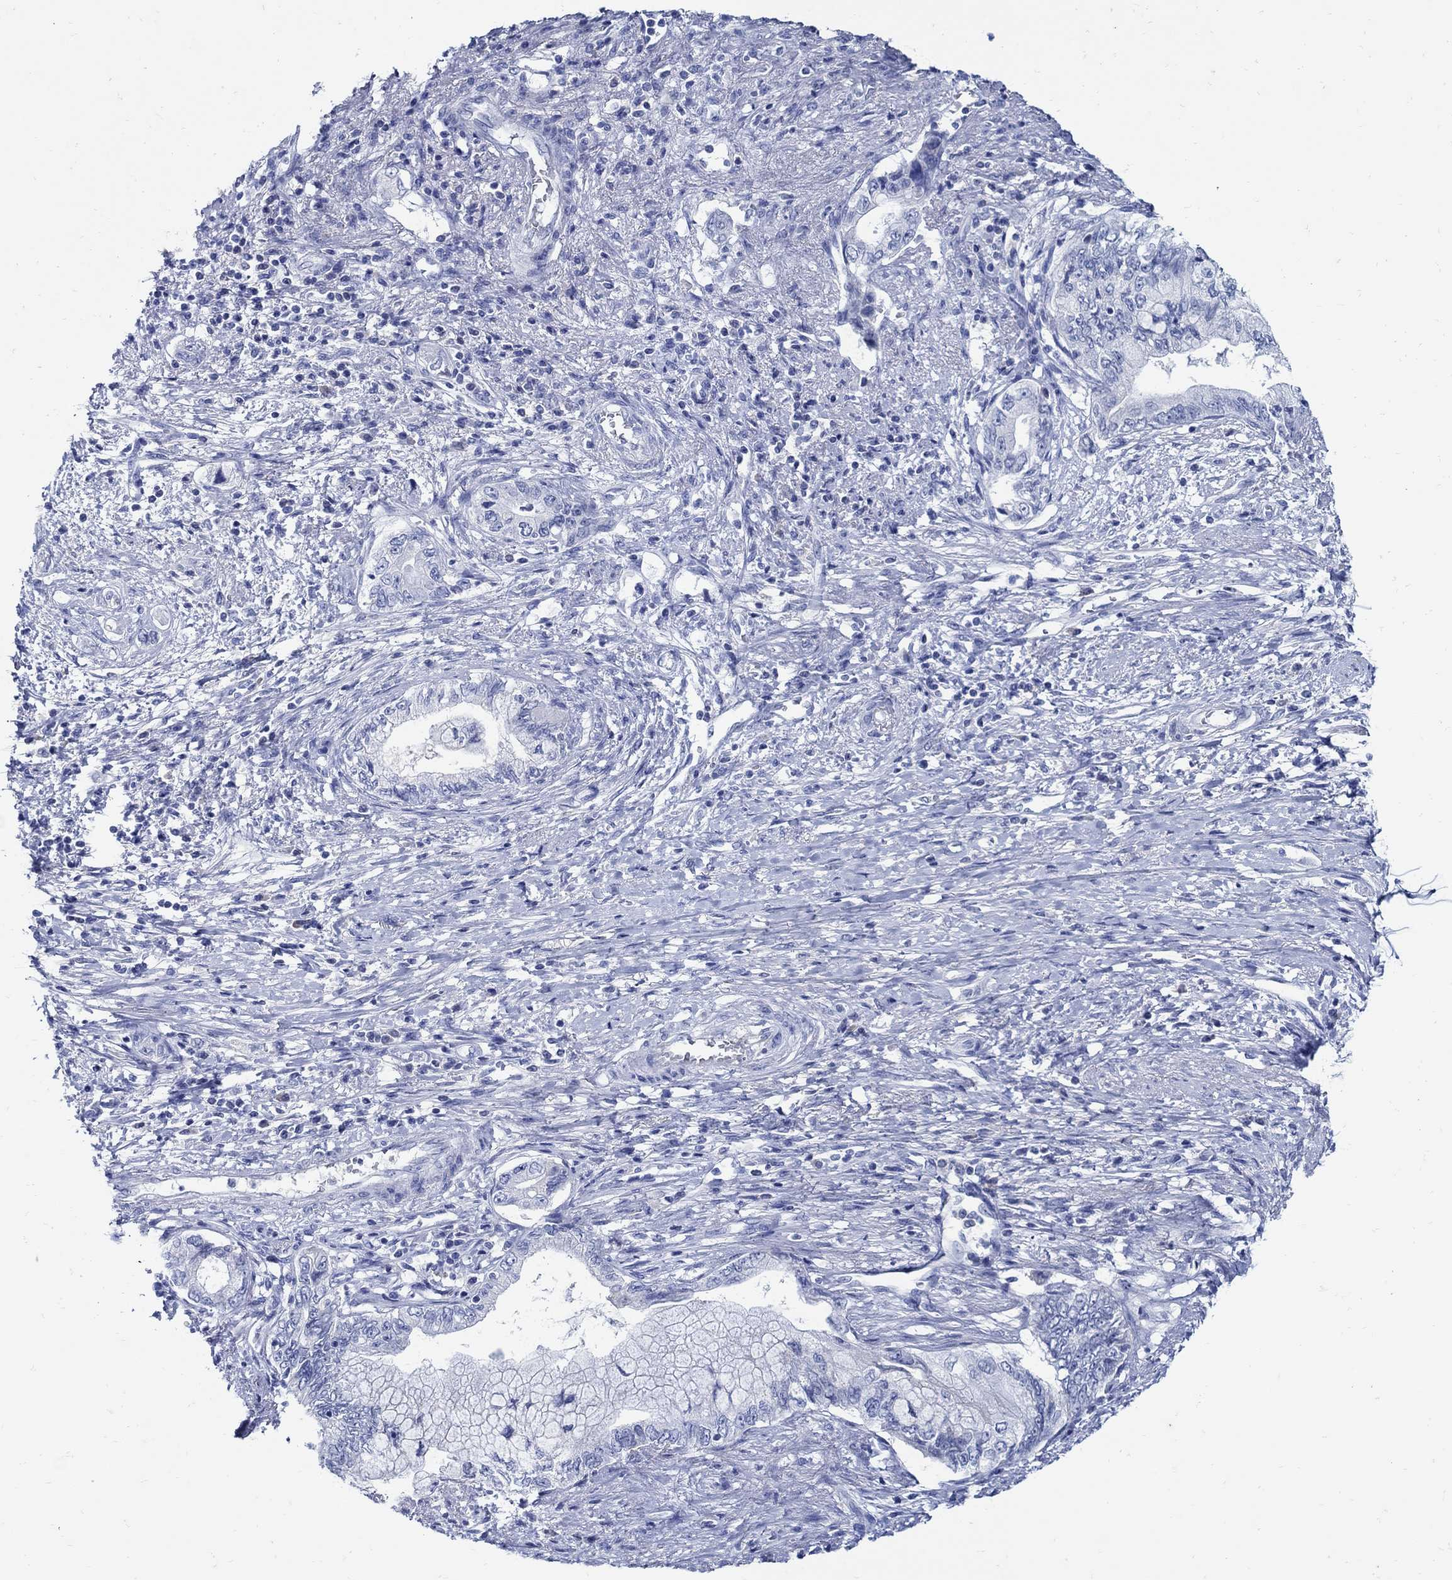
{"staining": {"intensity": "negative", "quantity": "none", "location": "none"}, "tissue": "pancreatic cancer", "cell_type": "Tumor cells", "image_type": "cancer", "snomed": [{"axis": "morphology", "description": "Adenocarcinoma, NOS"}, {"axis": "topography", "description": "Pancreas"}], "caption": "A photomicrograph of human adenocarcinoma (pancreatic) is negative for staining in tumor cells. The staining is performed using DAB brown chromogen with nuclei counter-stained in using hematoxylin.", "gene": "PAX9", "patient": {"sex": "female", "age": 73}}